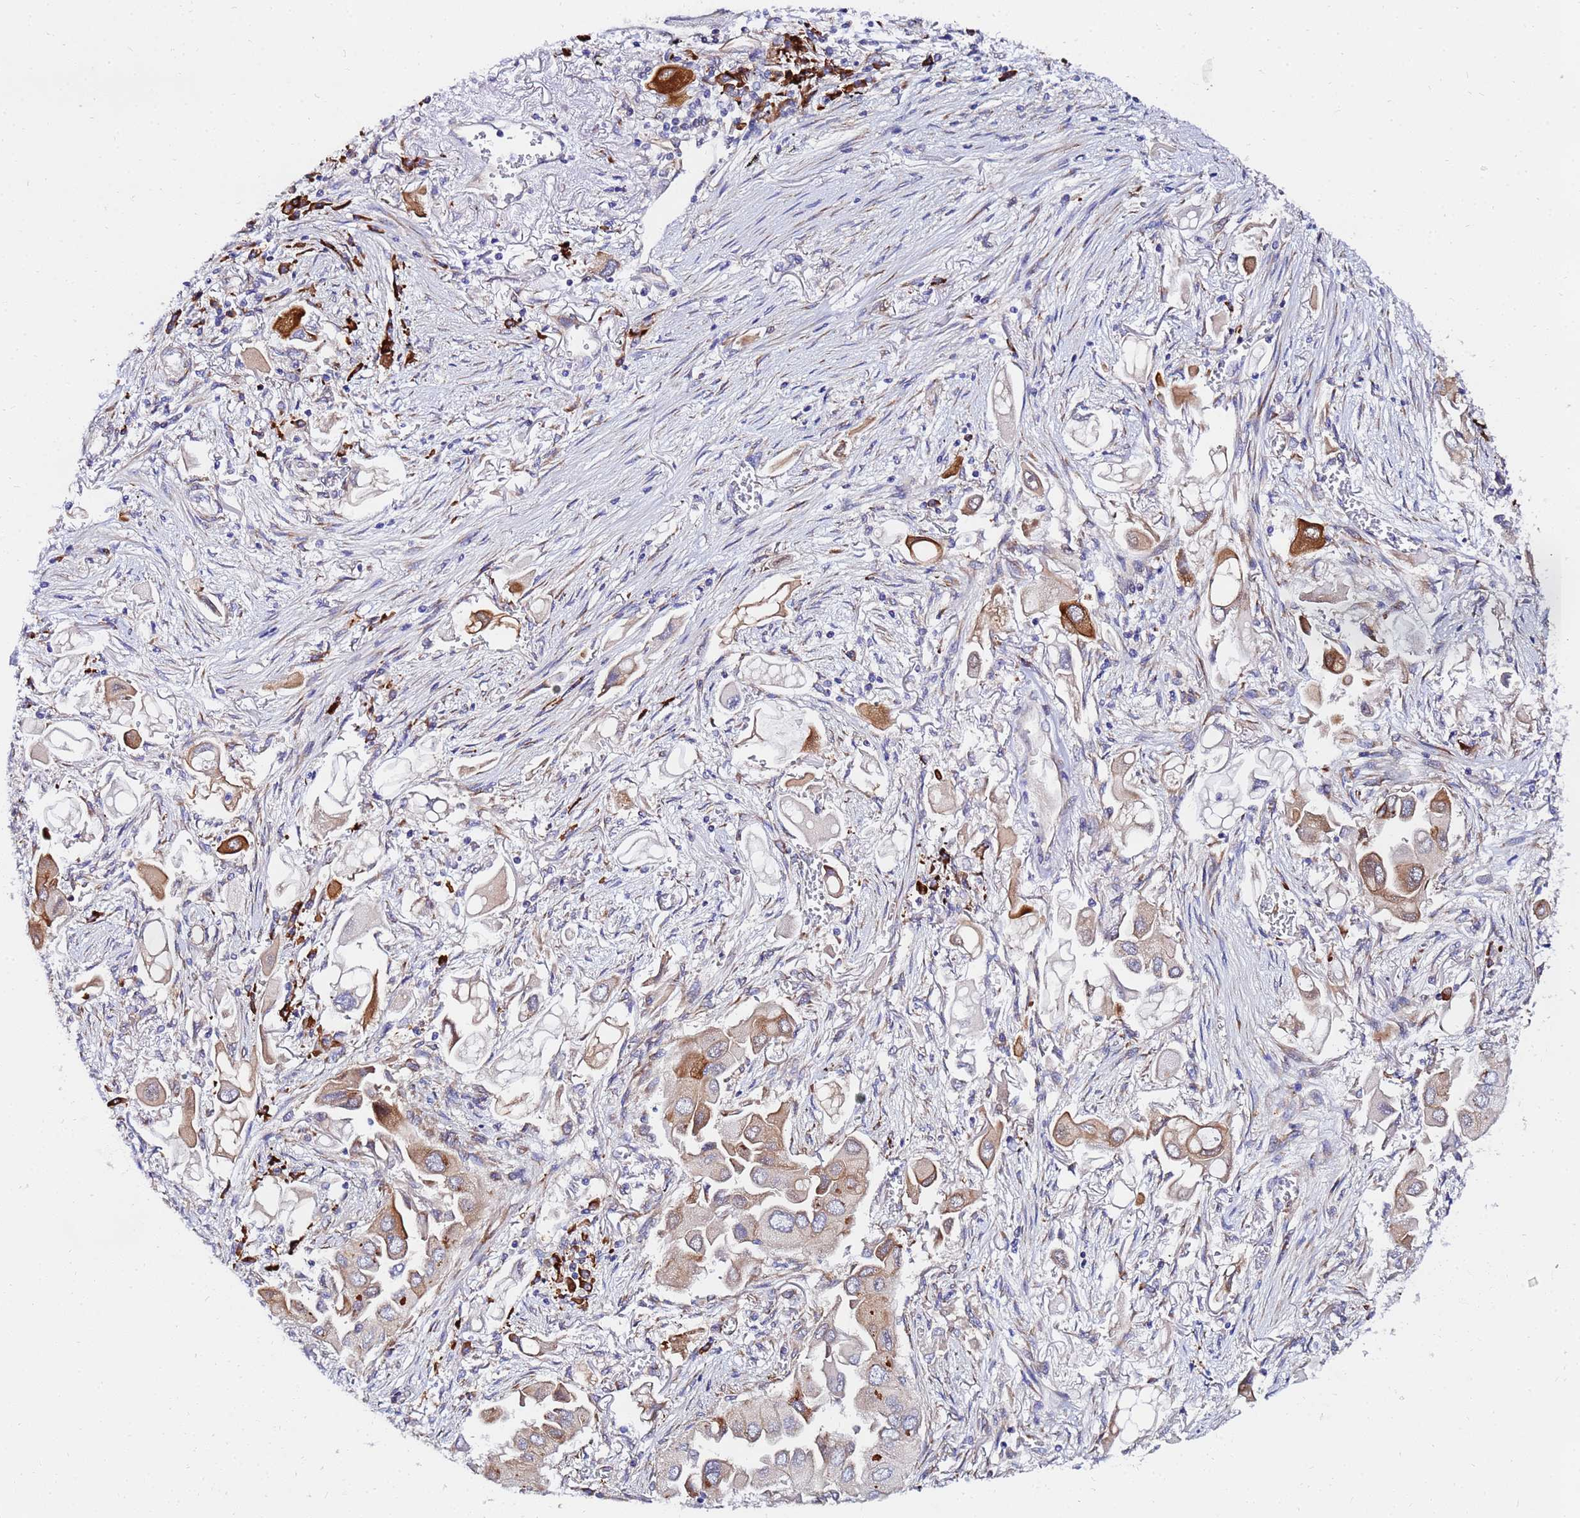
{"staining": {"intensity": "moderate", "quantity": "<25%", "location": "cytoplasmic/membranous"}, "tissue": "lung cancer", "cell_type": "Tumor cells", "image_type": "cancer", "snomed": [{"axis": "morphology", "description": "Adenocarcinoma, NOS"}, {"axis": "topography", "description": "Lung"}], "caption": "Tumor cells show low levels of moderate cytoplasmic/membranous expression in about <25% of cells in human lung cancer.", "gene": "POM121", "patient": {"sex": "female", "age": 76}}